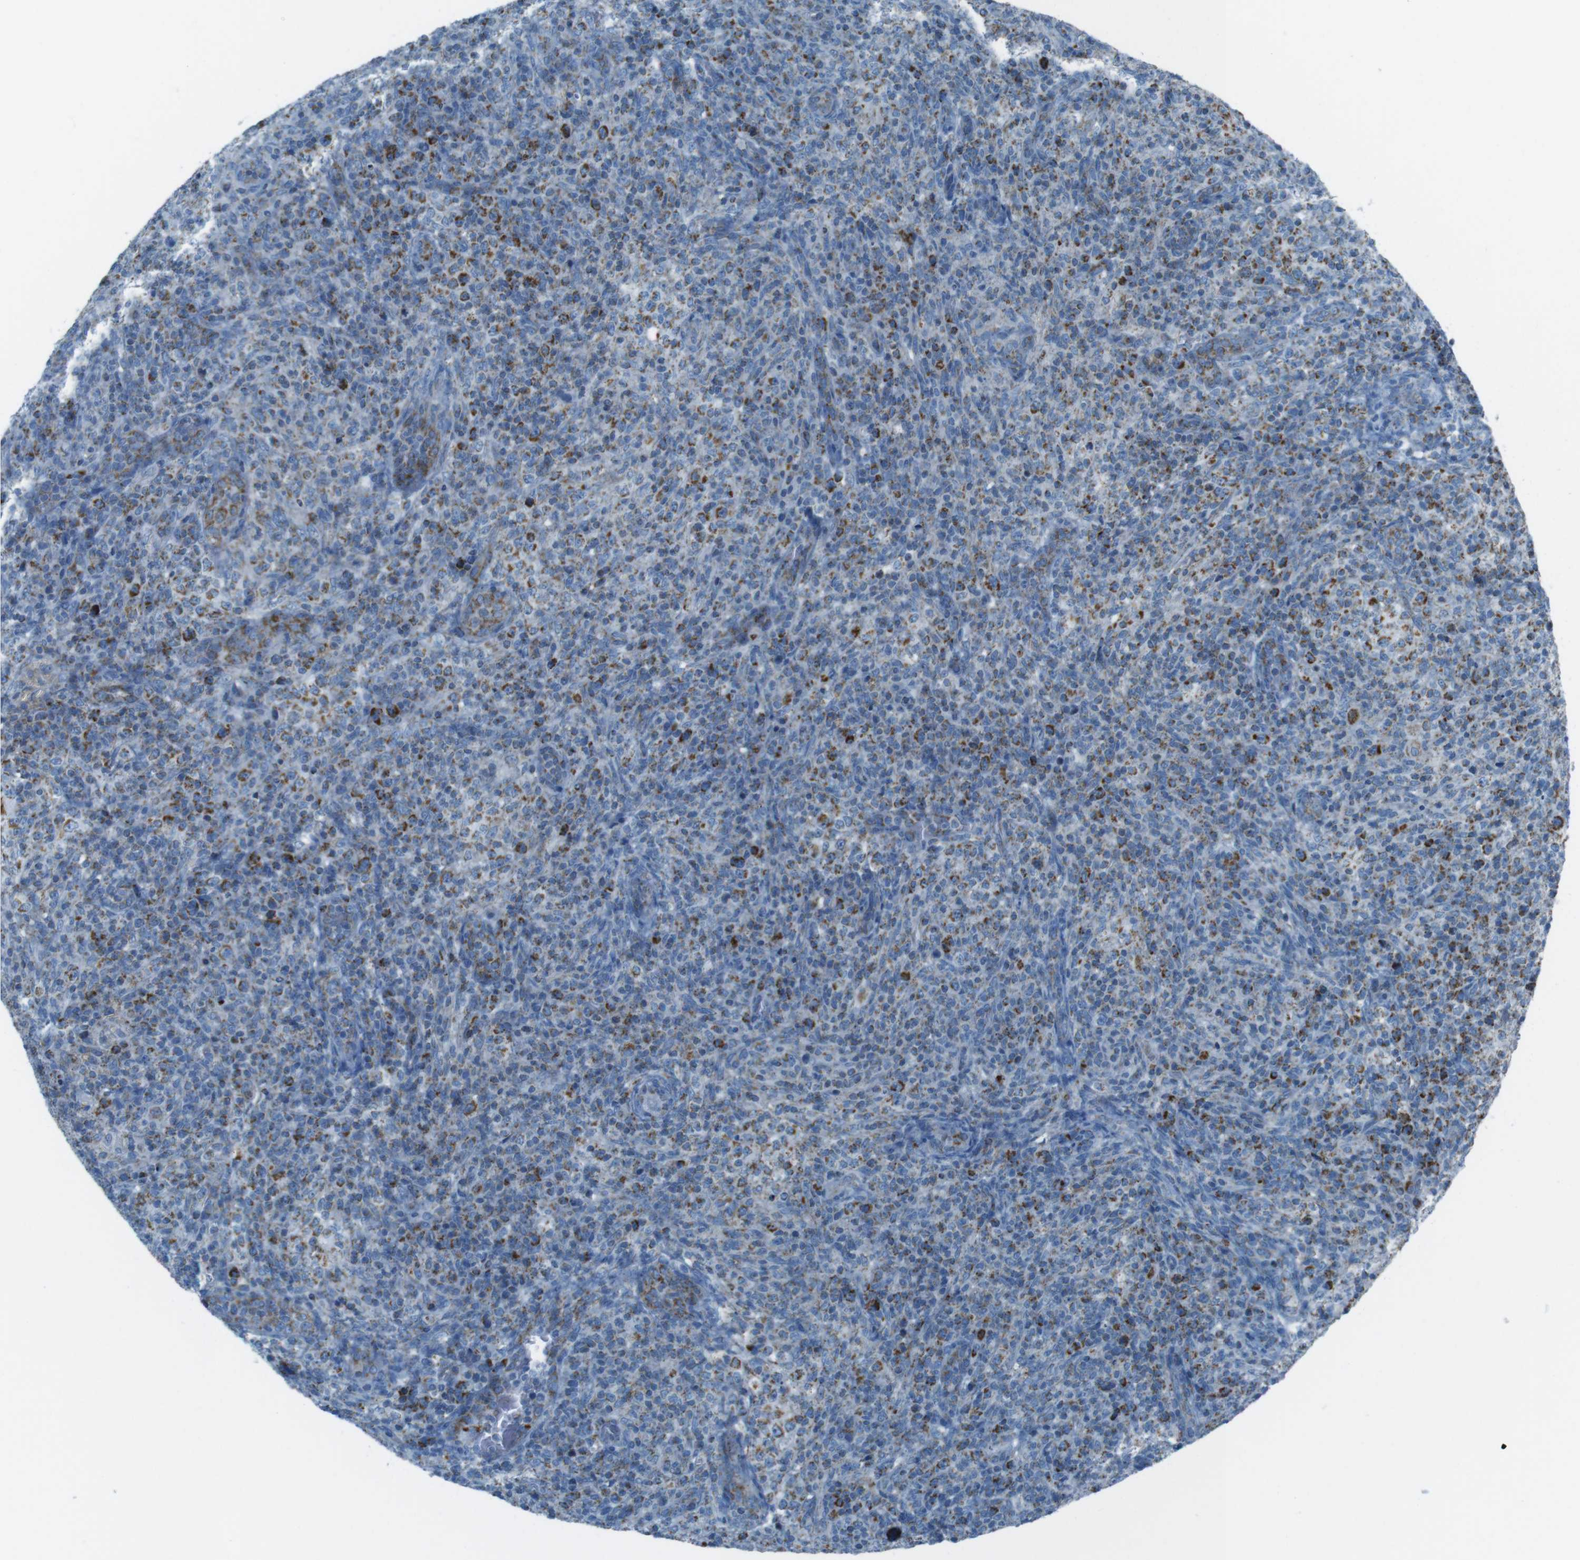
{"staining": {"intensity": "moderate", "quantity": "25%-75%", "location": "cytoplasmic/membranous"}, "tissue": "lymphoma", "cell_type": "Tumor cells", "image_type": "cancer", "snomed": [{"axis": "morphology", "description": "Malignant lymphoma, non-Hodgkin's type, High grade"}, {"axis": "topography", "description": "Lymph node"}], "caption": "An image of human lymphoma stained for a protein shows moderate cytoplasmic/membranous brown staining in tumor cells.", "gene": "DNAJA3", "patient": {"sex": "female", "age": 76}}